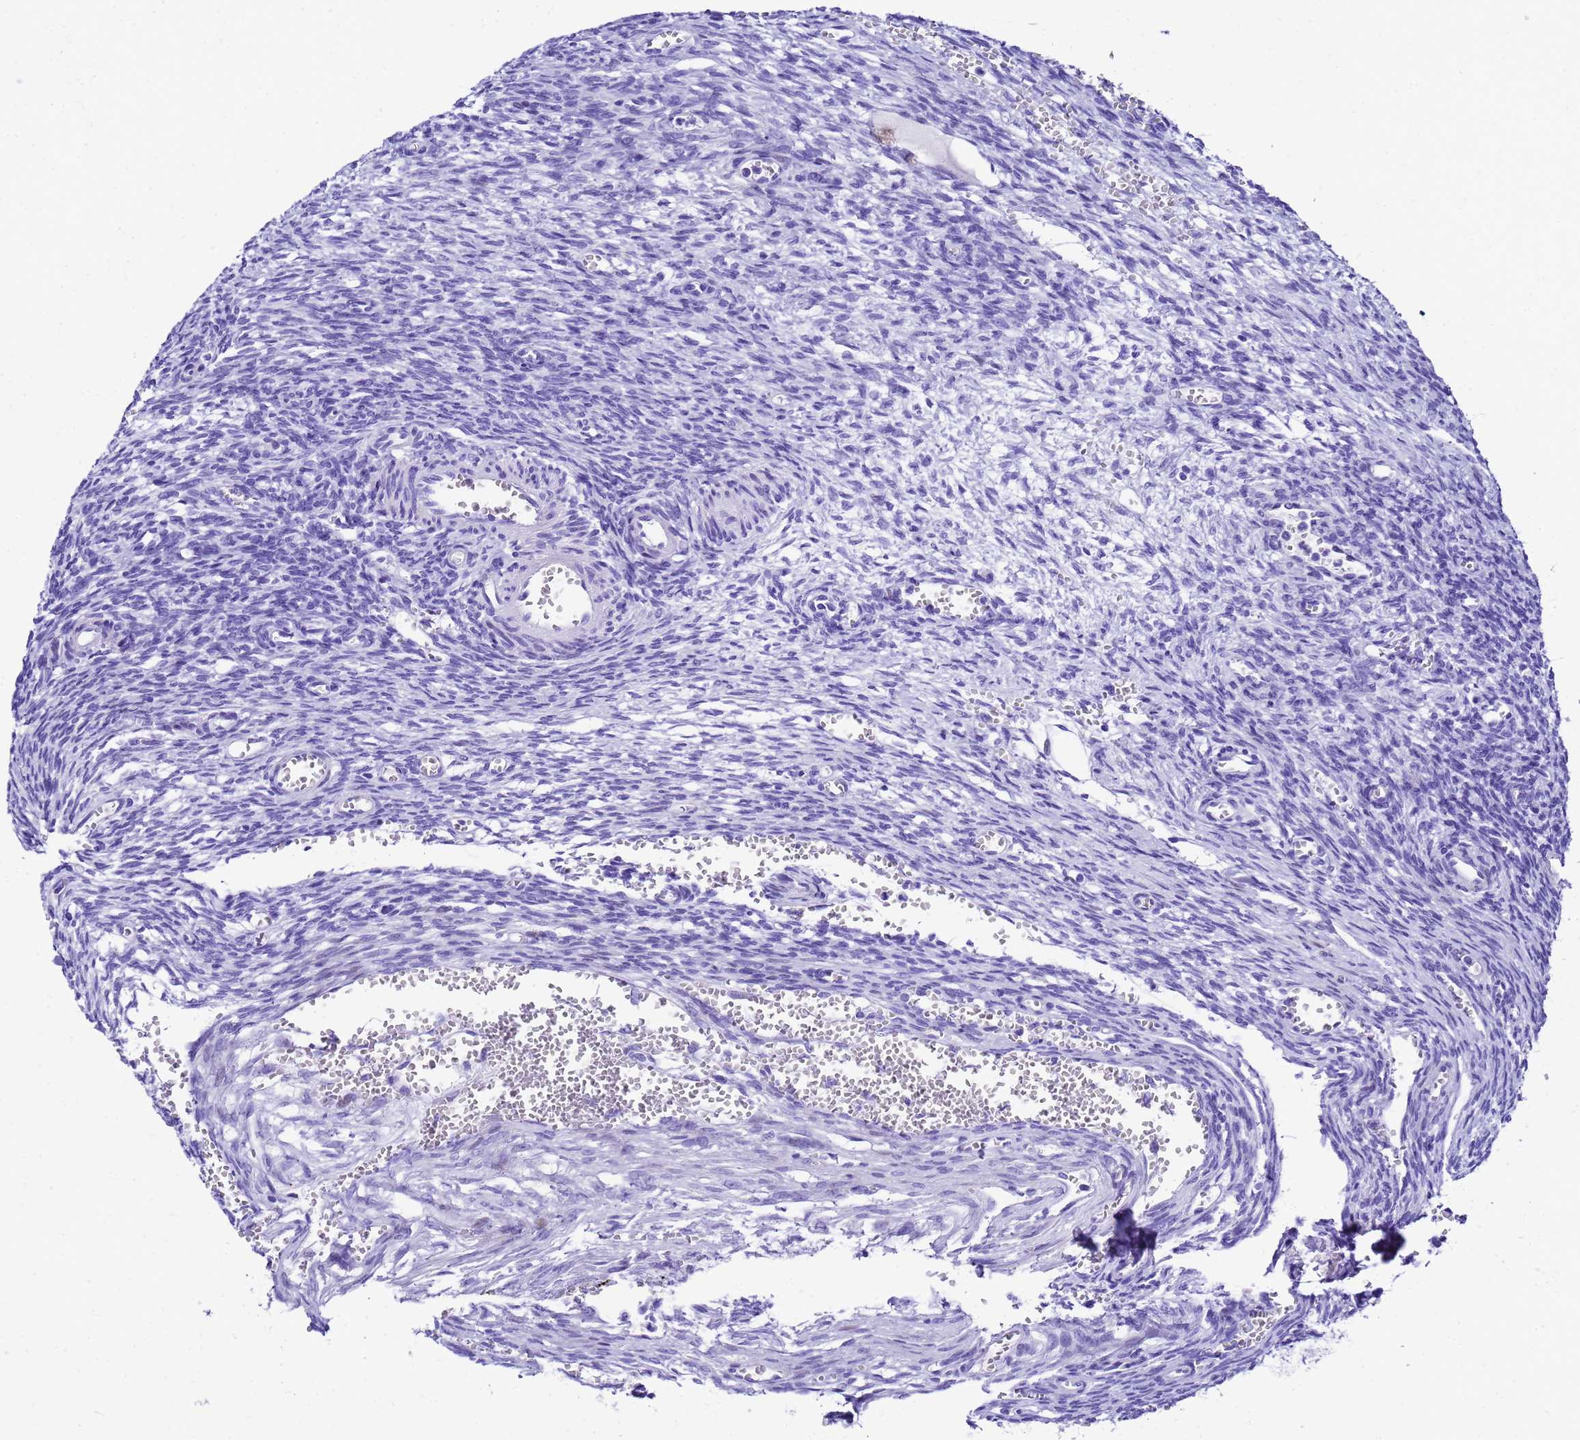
{"staining": {"intensity": "negative", "quantity": "none", "location": "none"}, "tissue": "ovary", "cell_type": "Ovarian stroma cells", "image_type": "normal", "snomed": [{"axis": "morphology", "description": "Normal tissue, NOS"}, {"axis": "topography", "description": "Ovary"}], "caption": "This is a histopathology image of IHC staining of benign ovary, which shows no expression in ovarian stroma cells. Brightfield microscopy of IHC stained with DAB (3,3'-diaminobenzidine) (brown) and hematoxylin (blue), captured at high magnification.", "gene": "UGT2A1", "patient": {"sex": "female", "age": 39}}